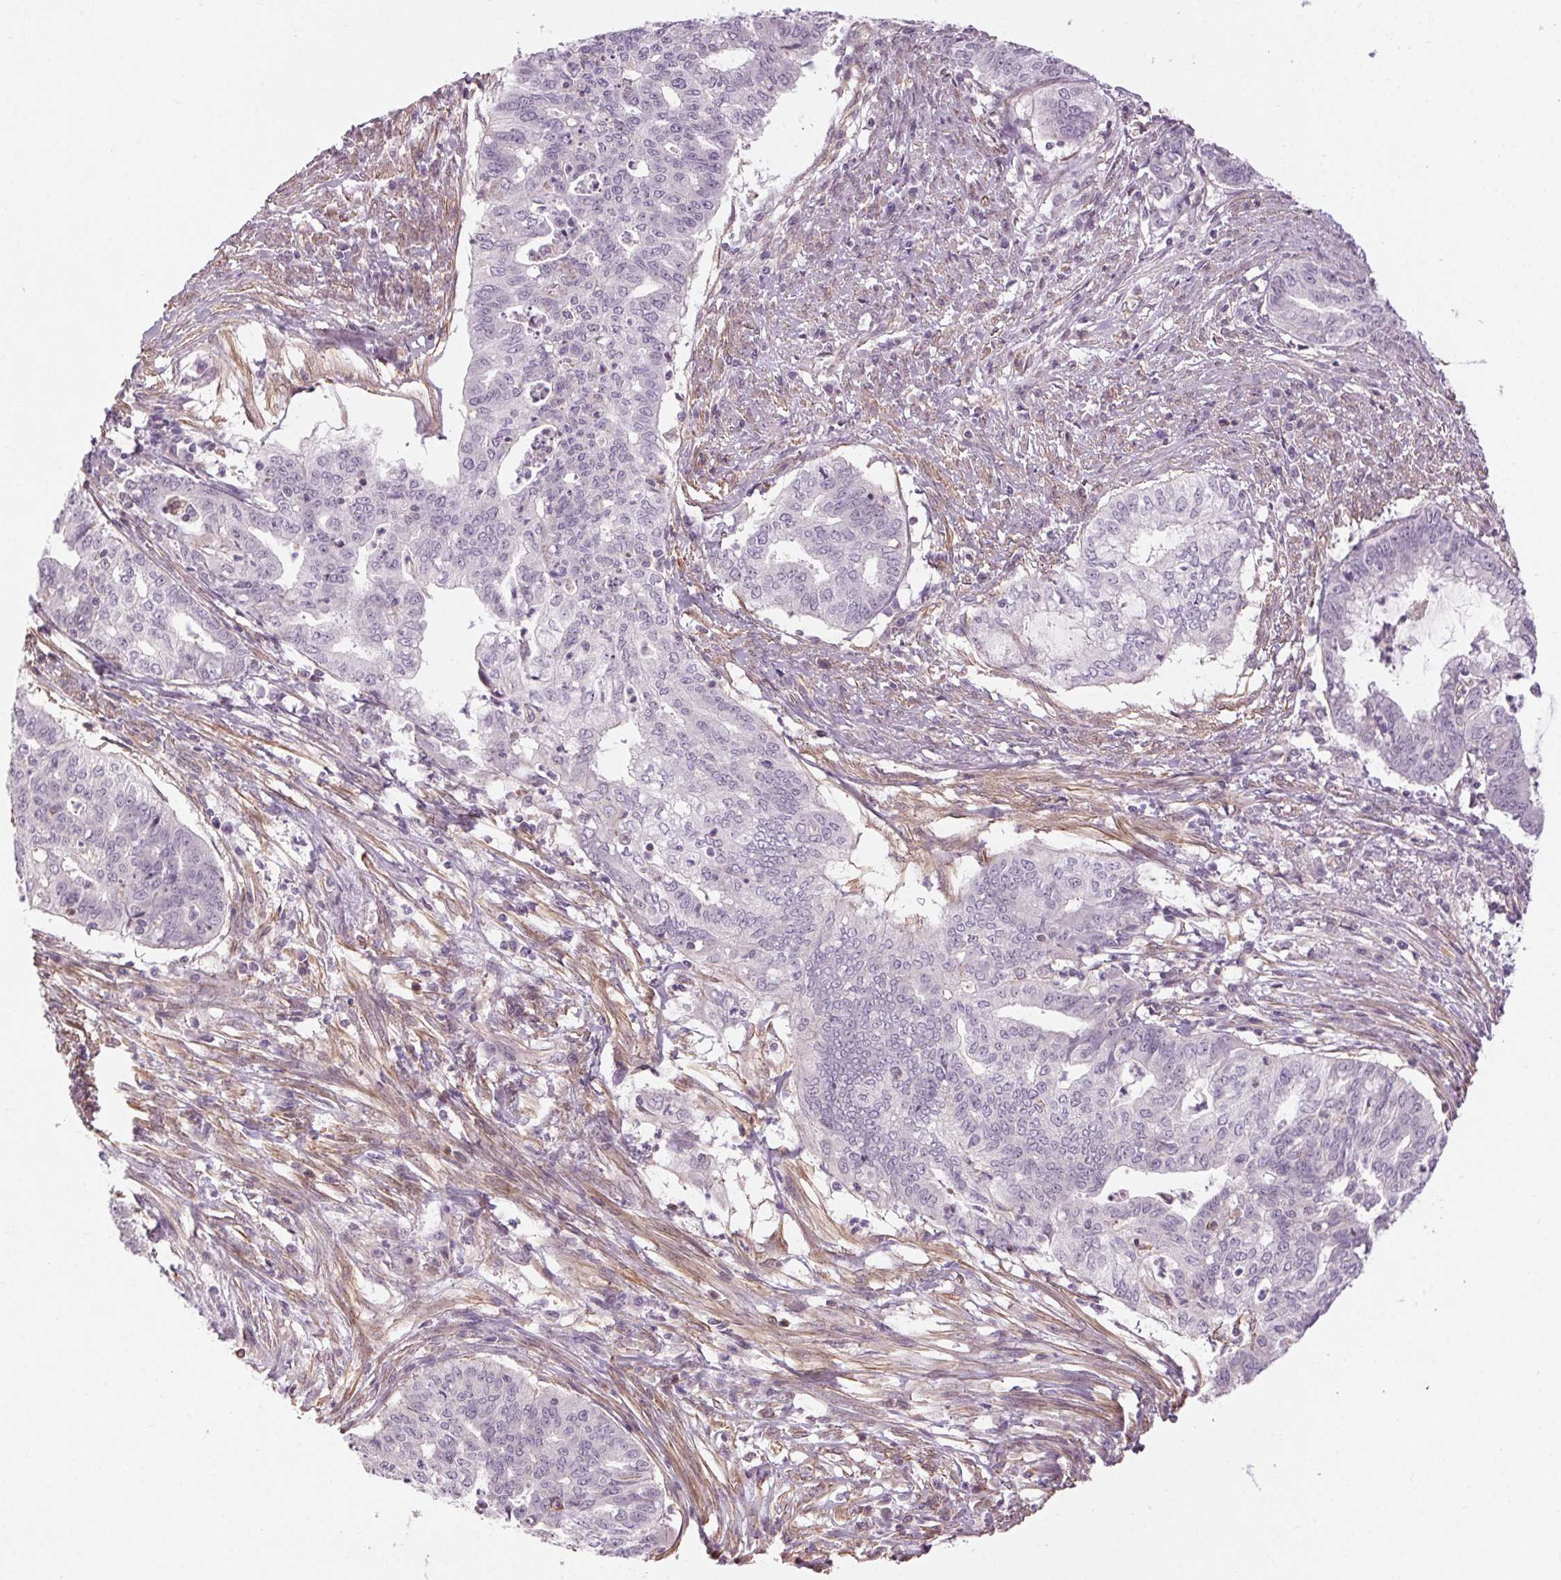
{"staining": {"intensity": "negative", "quantity": "none", "location": "none"}, "tissue": "endometrial cancer", "cell_type": "Tumor cells", "image_type": "cancer", "snomed": [{"axis": "morphology", "description": "Adenocarcinoma, NOS"}, {"axis": "topography", "description": "Endometrium"}], "caption": "Endometrial cancer was stained to show a protein in brown. There is no significant expression in tumor cells.", "gene": "CCSER1", "patient": {"sex": "female", "age": 79}}